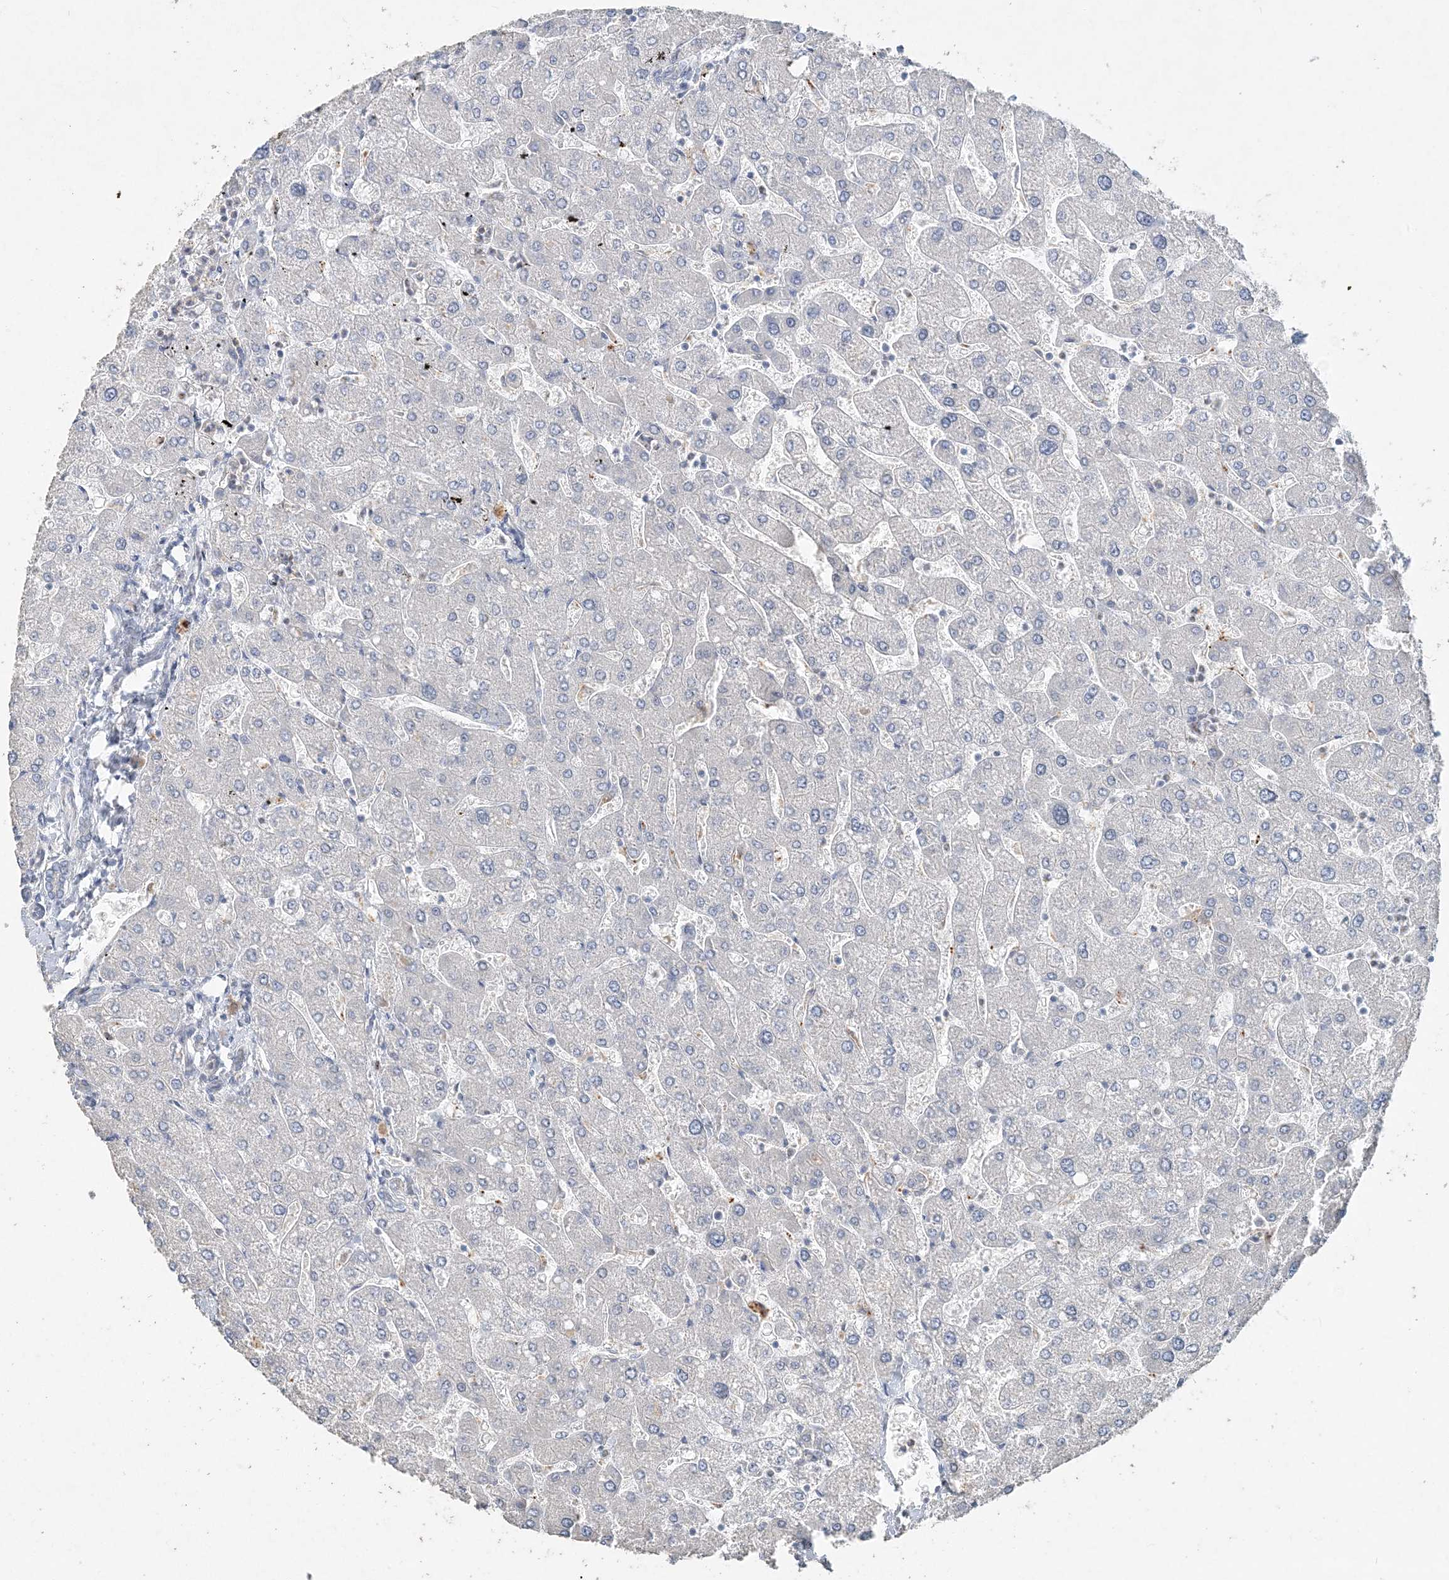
{"staining": {"intensity": "negative", "quantity": "none", "location": "none"}, "tissue": "liver", "cell_type": "Cholangiocytes", "image_type": "normal", "snomed": [{"axis": "morphology", "description": "Normal tissue, NOS"}, {"axis": "topography", "description": "Liver"}], "caption": "Cholangiocytes are negative for protein expression in benign human liver. The staining was performed using DAB to visualize the protein expression in brown, while the nuclei were stained in blue with hematoxylin (Magnification: 20x).", "gene": "DNAH5", "patient": {"sex": "male", "age": 55}}